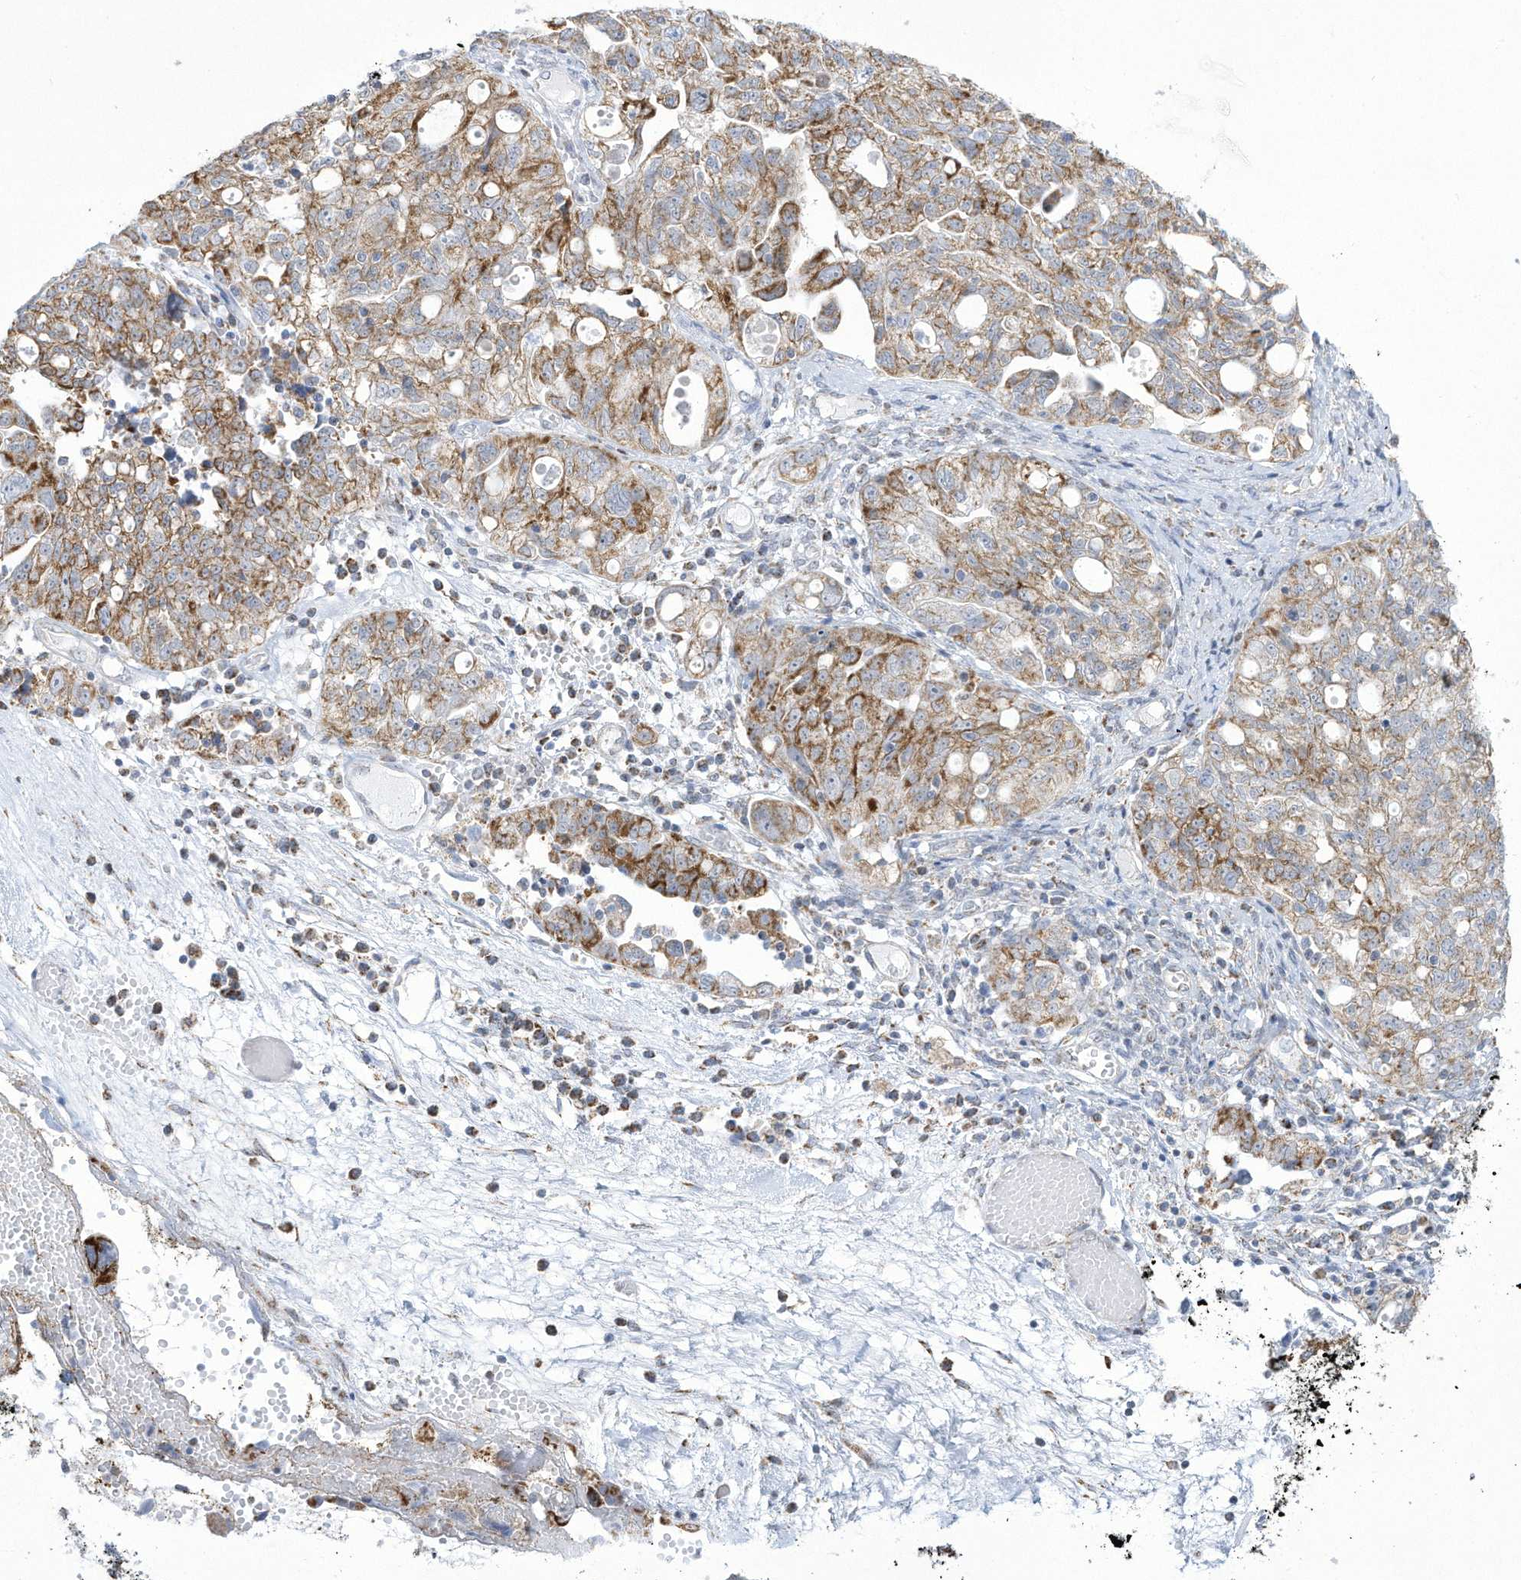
{"staining": {"intensity": "moderate", "quantity": ">75%", "location": "cytoplasmic/membranous"}, "tissue": "ovarian cancer", "cell_type": "Tumor cells", "image_type": "cancer", "snomed": [{"axis": "morphology", "description": "Carcinoma, NOS"}, {"axis": "morphology", "description": "Cystadenocarcinoma, serous, NOS"}, {"axis": "topography", "description": "Ovary"}], "caption": "Moderate cytoplasmic/membranous positivity for a protein is identified in approximately >75% of tumor cells of ovarian carcinoma using immunohistochemistry (IHC).", "gene": "ALDH6A1", "patient": {"sex": "female", "age": 69}}